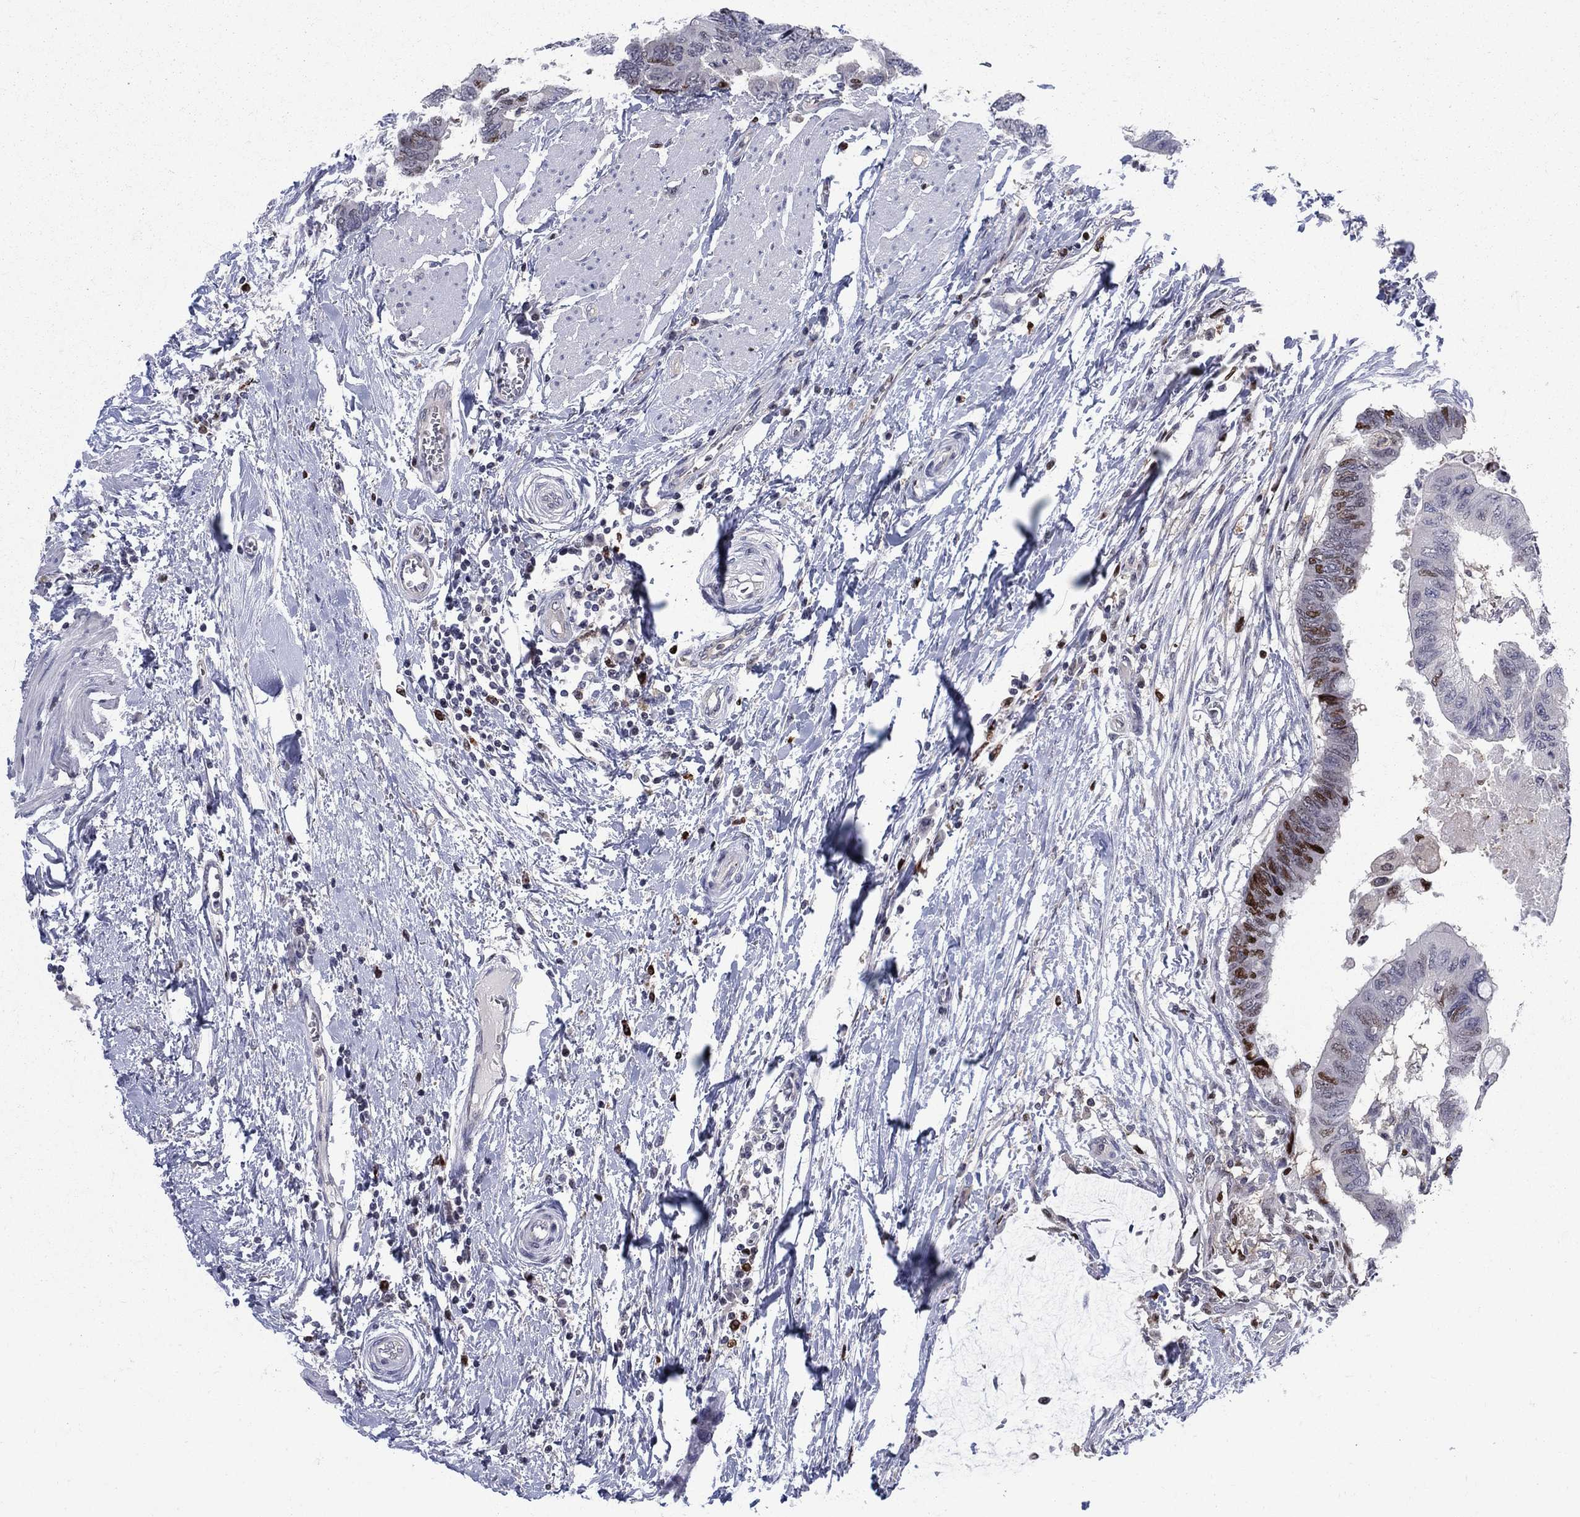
{"staining": {"intensity": "strong", "quantity": "25%-75%", "location": "nuclear"}, "tissue": "colorectal cancer", "cell_type": "Tumor cells", "image_type": "cancer", "snomed": [{"axis": "morphology", "description": "Normal tissue, NOS"}, {"axis": "morphology", "description": "Adenocarcinoma, NOS"}, {"axis": "topography", "description": "Rectum"}, {"axis": "topography", "description": "Peripheral nerve tissue"}], "caption": "A high-resolution photomicrograph shows IHC staining of adenocarcinoma (colorectal), which reveals strong nuclear expression in approximately 25%-75% of tumor cells. Using DAB (3,3'-diaminobenzidine) (brown) and hematoxylin (blue) stains, captured at high magnification using brightfield microscopy.", "gene": "ZNHIT3", "patient": {"sex": "male", "age": 92}}